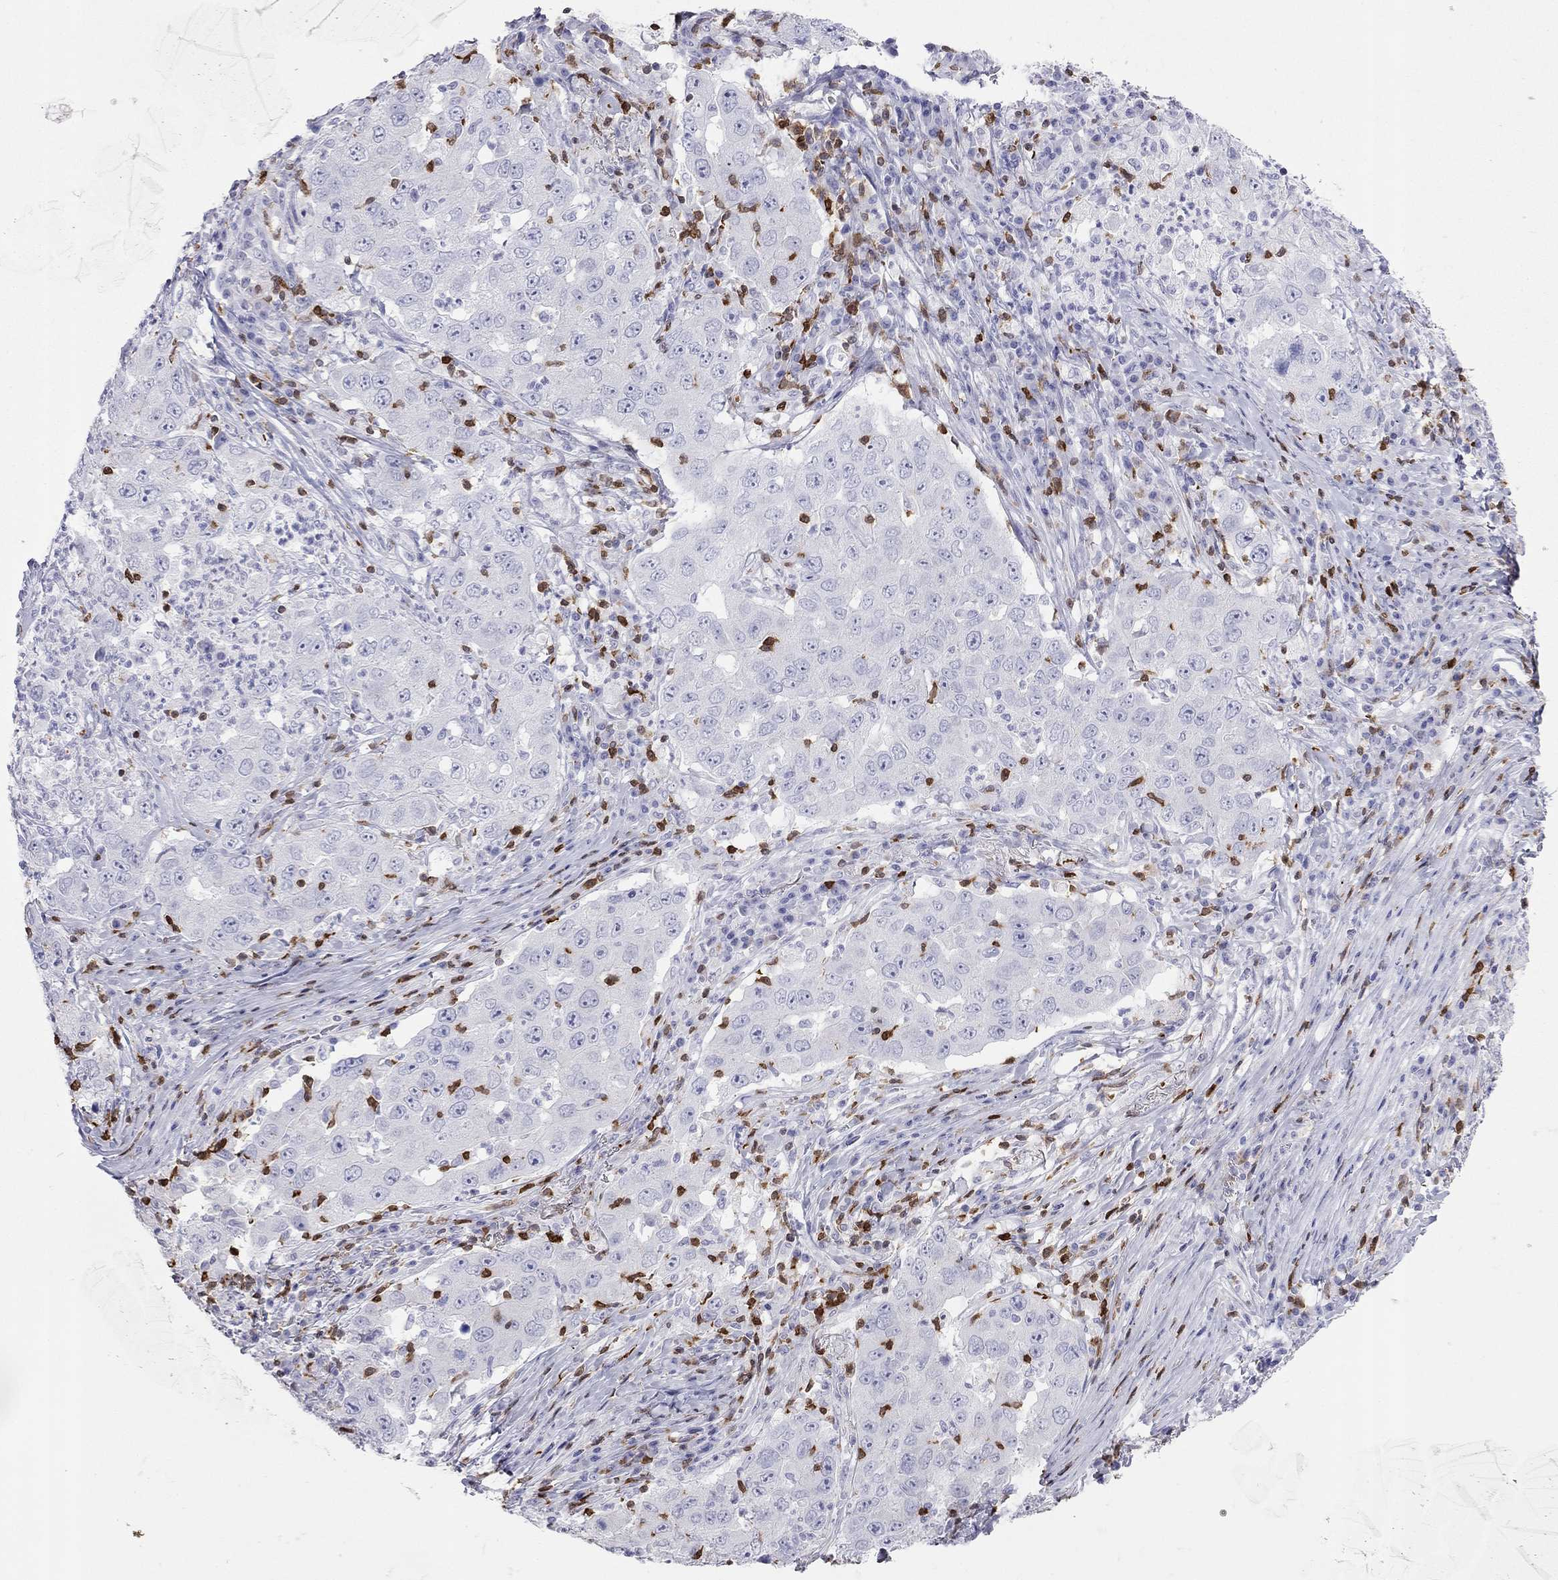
{"staining": {"intensity": "negative", "quantity": "none", "location": "none"}, "tissue": "lung cancer", "cell_type": "Tumor cells", "image_type": "cancer", "snomed": [{"axis": "morphology", "description": "Adenocarcinoma, NOS"}, {"axis": "topography", "description": "Lung"}], "caption": "A high-resolution photomicrograph shows immunohistochemistry (IHC) staining of lung adenocarcinoma, which shows no significant positivity in tumor cells. The staining is performed using DAB (3,3'-diaminobenzidine) brown chromogen with nuclei counter-stained in using hematoxylin.", "gene": "SH2D2A", "patient": {"sex": "male", "age": 73}}